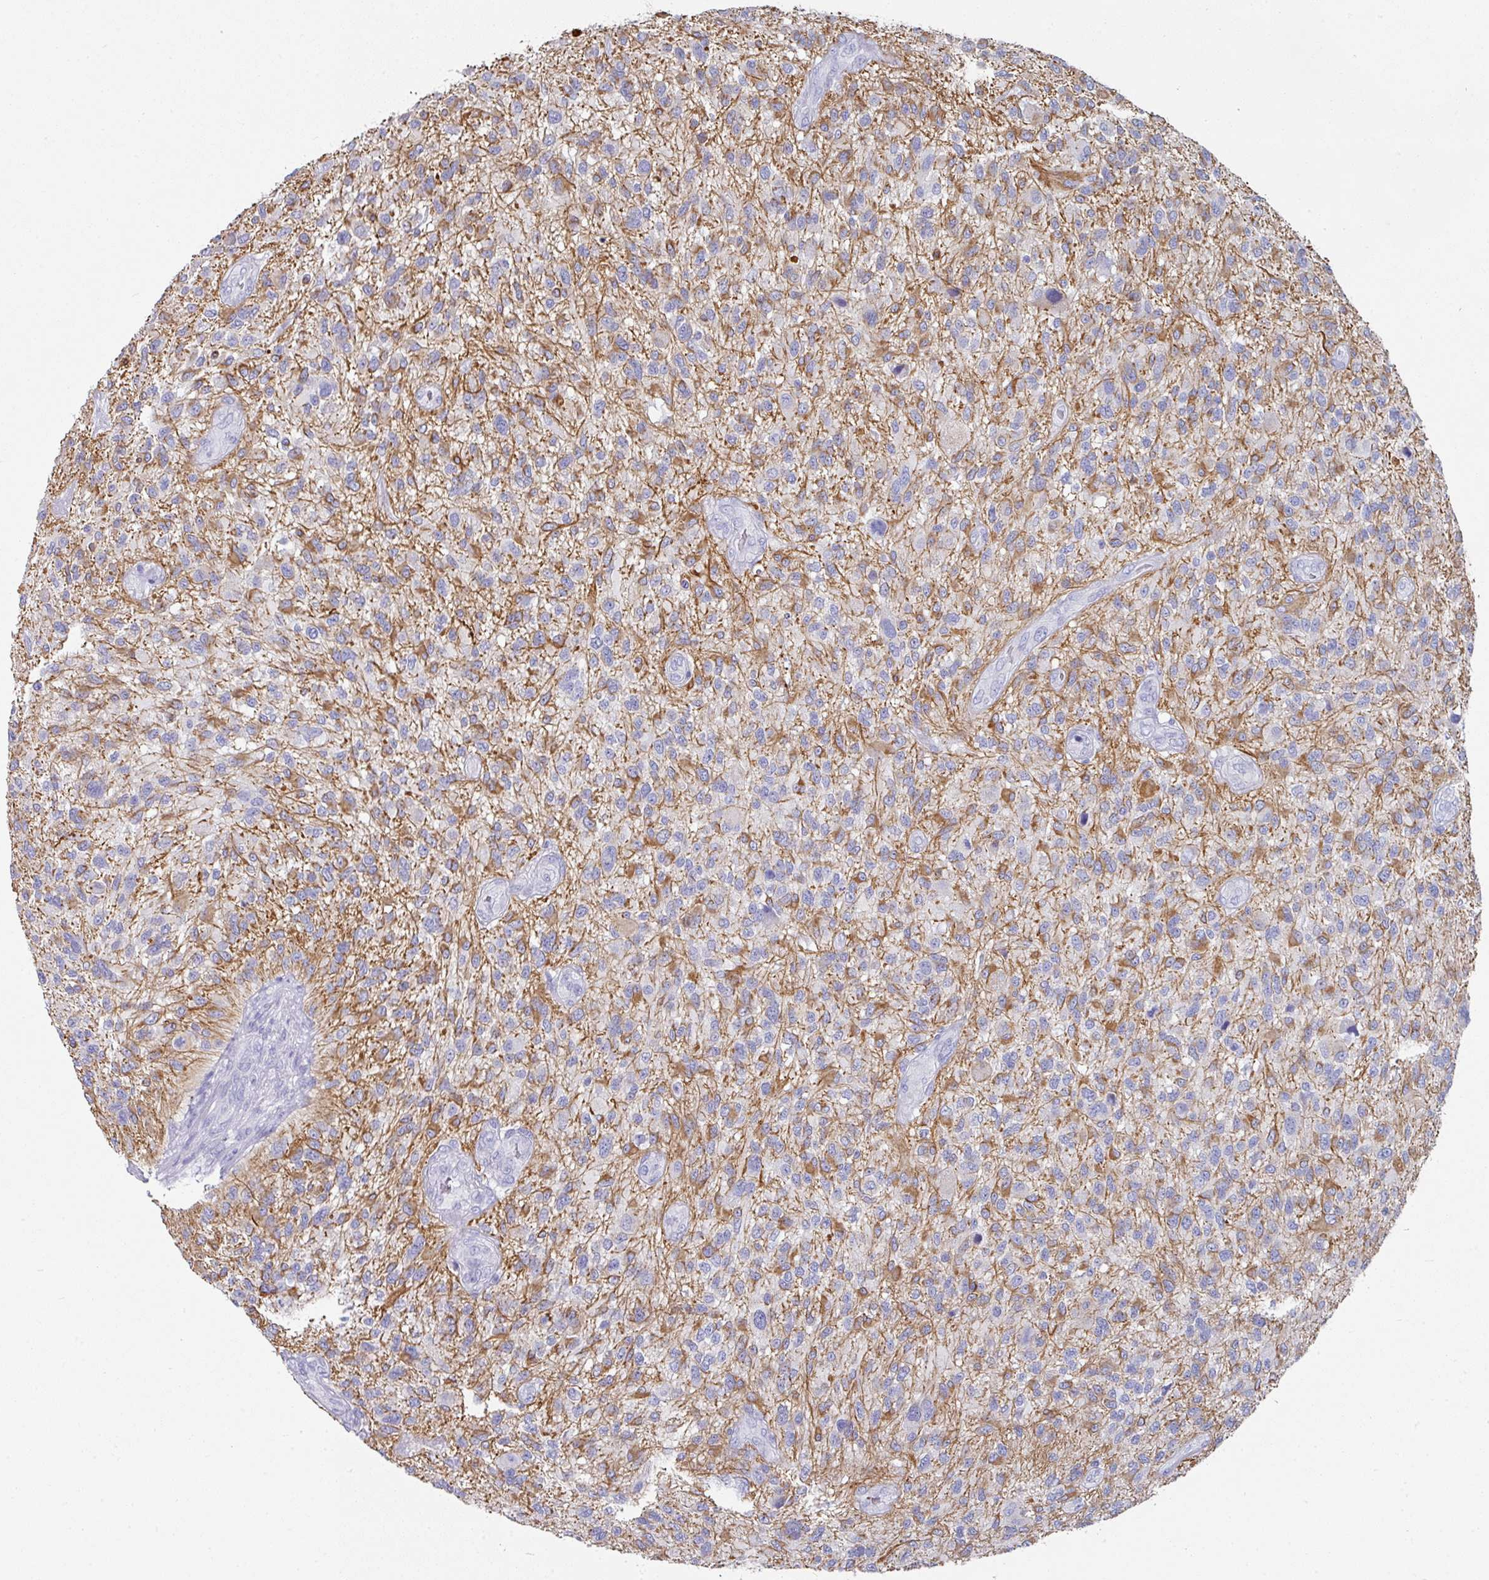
{"staining": {"intensity": "moderate", "quantity": "<25%", "location": "cytoplasmic/membranous"}, "tissue": "glioma", "cell_type": "Tumor cells", "image_type": "cancer", "snomed": [{"axis": "morphology", "description": "Glioma, malignant, High grade"}, {"axis": "topography", "description": "Brain"}], "caption": "The image reveals staining of high-grade glioma (malignant), revealing moderate cytoplasmic/membranous protein staining (brown color) within tumor cells.", "gene": "SETBP1", "patient": {"sex": "male", "age": 47}}